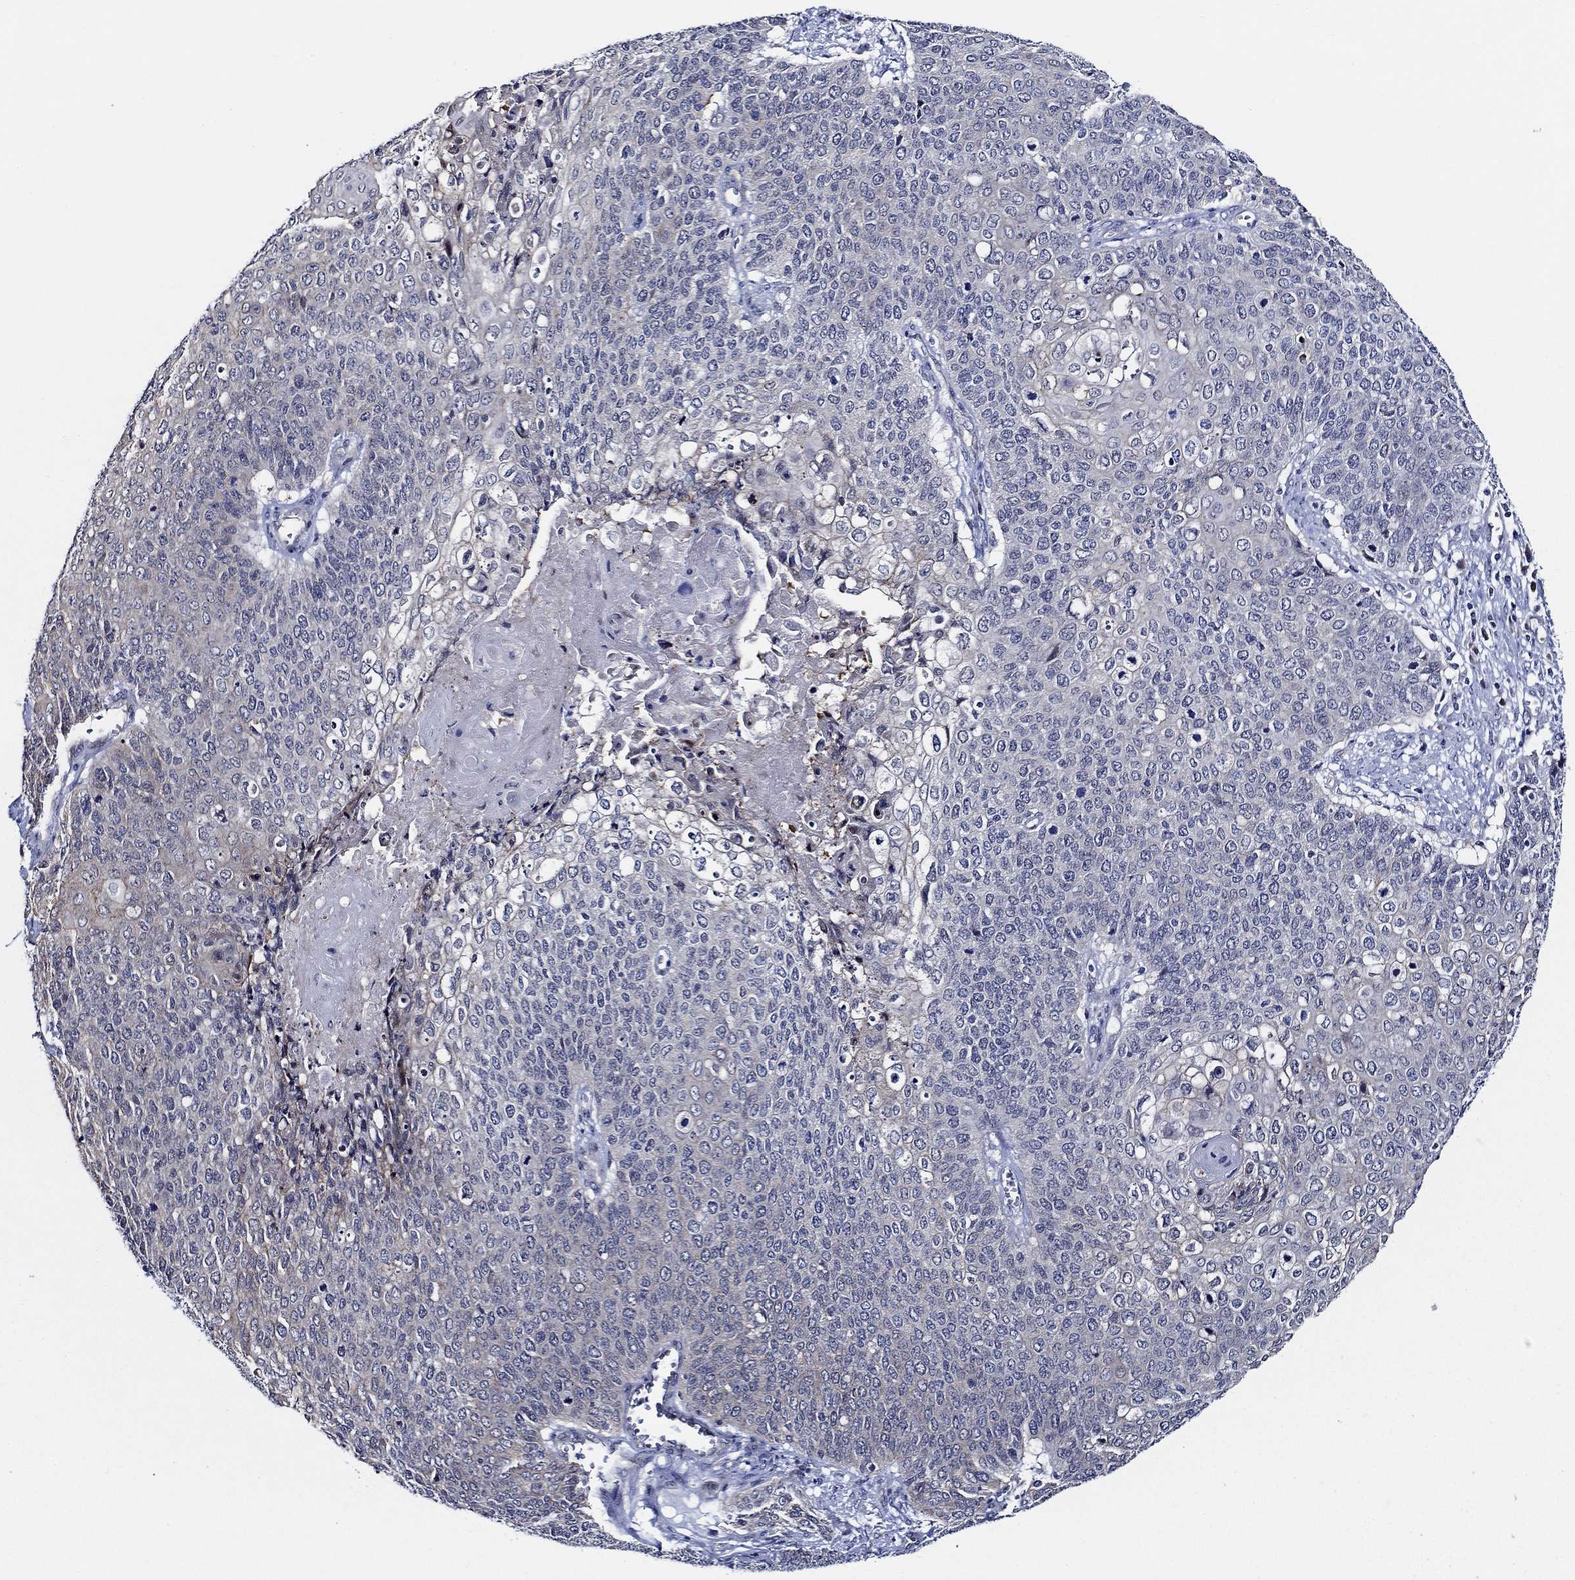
{"staining": {"intensity": "strong", "quantity": "<25%", "location": "cytoplasmic/membranous"}, "tissue": "cervical cancer", "cell_type": "Tumor cells", "image_type": "cancer", "snomed": [{"axis": "morphology", "description": "Squamous cell carcinoma, NOS"}, {"axis": "topography", "description": "Cervix"}], "caption": "Cervical squamous cell carcinoma was stained to show a protein in brown. There is medium levels of strong cytoplasmic/membranous positivity in approximately <25% of tumor cells. (Stains: DAB (3,3'-diaminobenzidine) in brown, nuclei in blue, Microscopy: brightfield microscopy at high magnification).", "gene": "C8orf48", "patient": {"sex": "female", "age": 39}}